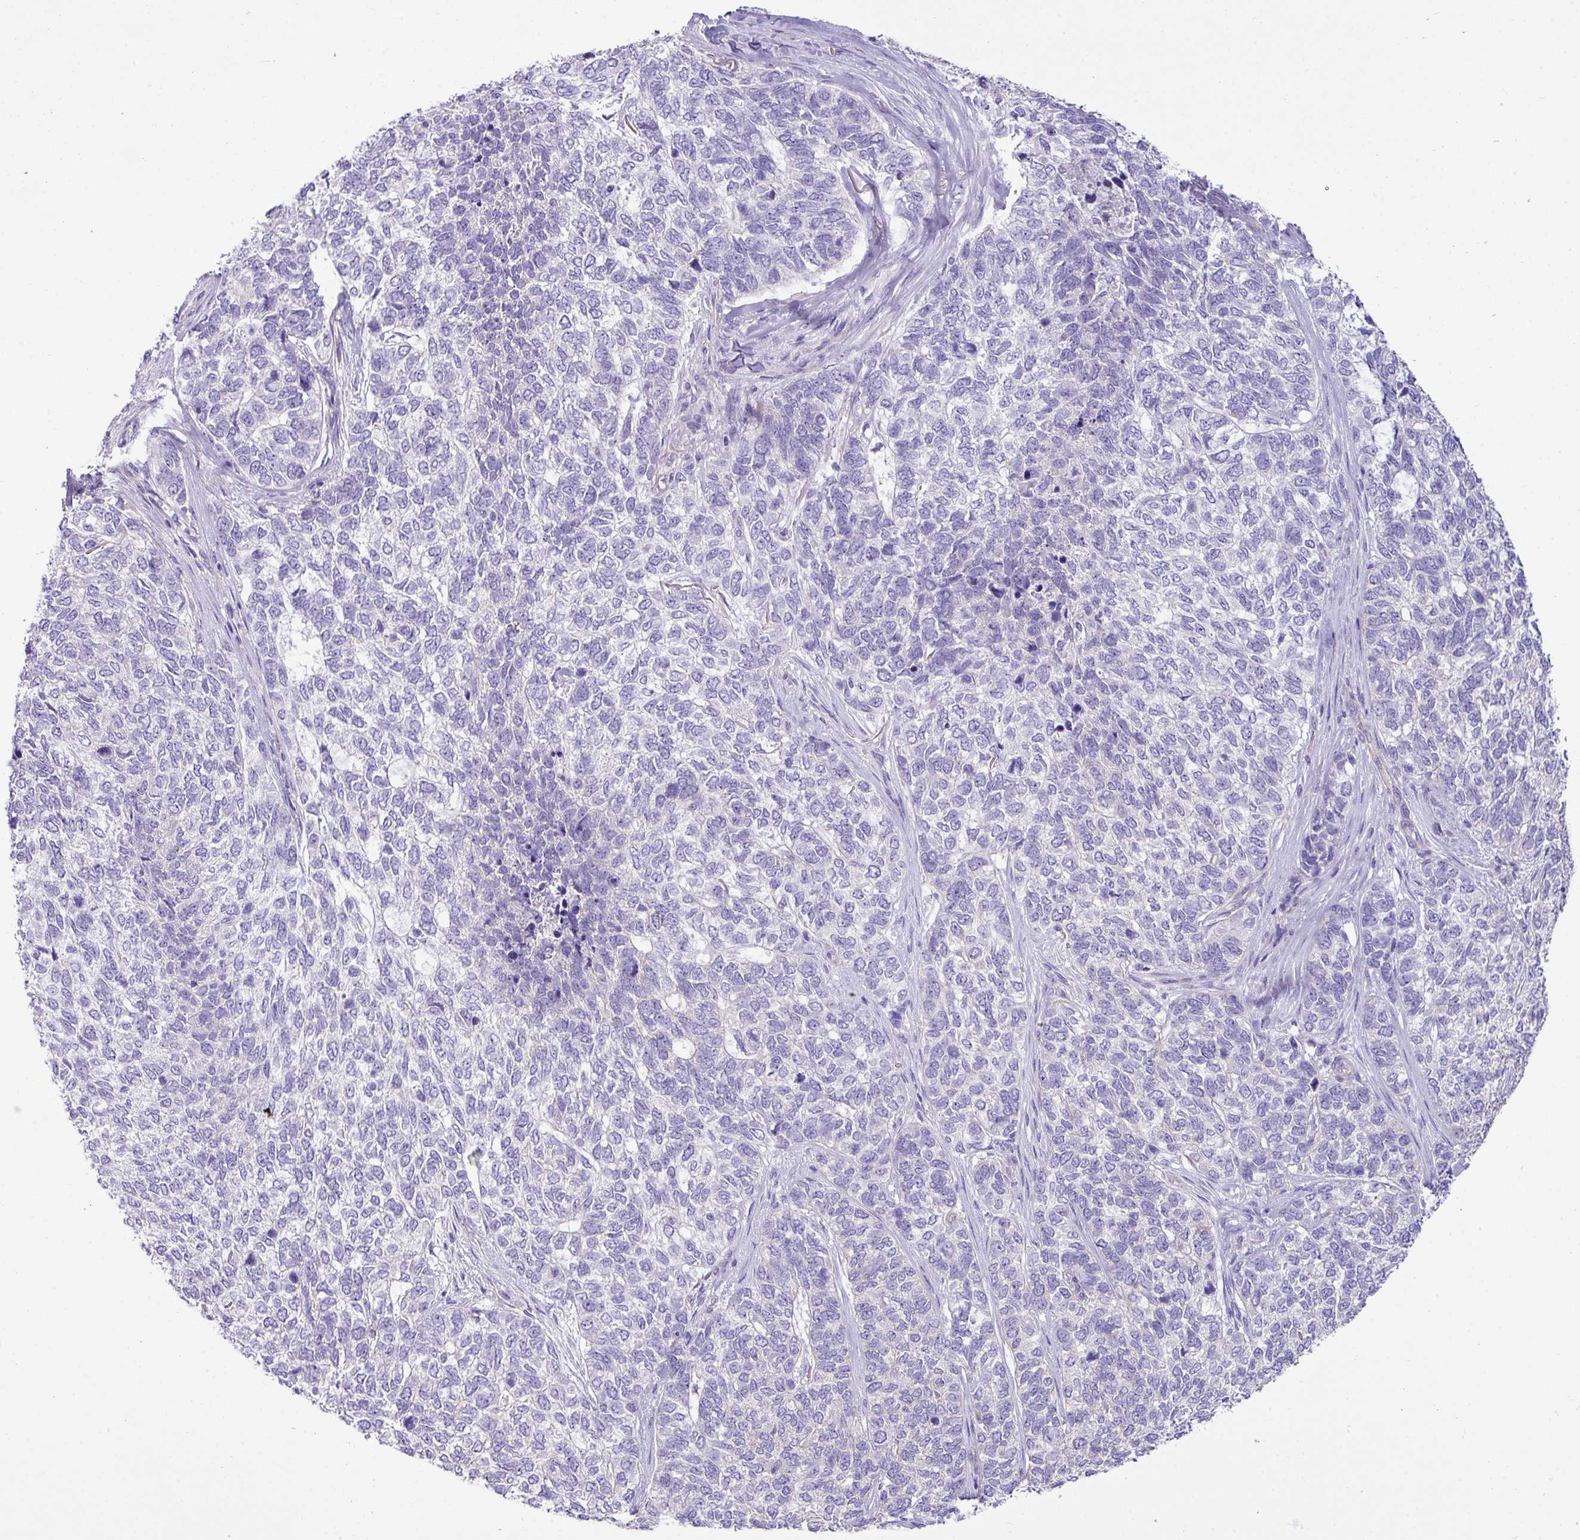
{"staining": {"intensity": "negative", "quantity": "none", "location": "none"}, "tissue": "skin cancer", "cell_type": "Tumor cells", "image_type": "cancer", "snomed": [{"axis": "morphology", "description": "Basal cell carcinoma"}, {"axis": "topography", "description": "Skin"}], "caption": "Immunohistochemistry (IHC) of skin cancer shows no positivity in tumor cells.", "gene": "KIRREL3", "patient": {"sex": "female", "age": 65}}